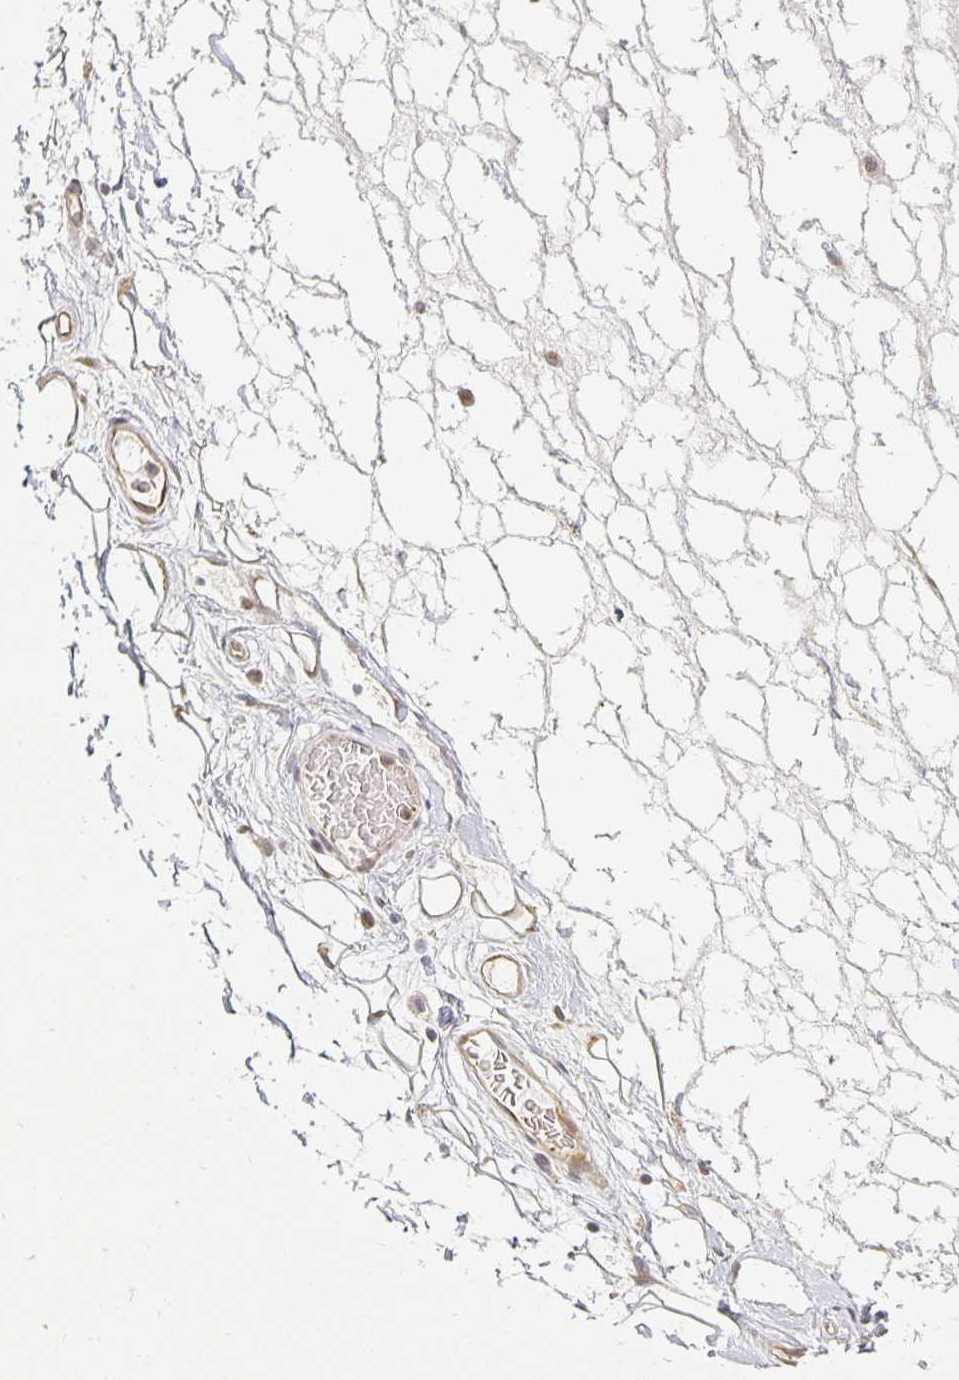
{"staining": {"intensity": "weak", "quantity": "<25%", "location": "cytoplasmic/membranous"}, "tissue": "adipose tissue", "cell_type": "Adipocytes", "image_type": "normal", "snomed": [{"axis": "morphology", "description": "Normal tissue, NOS"}, {"axis": "topography", "description": "Lymph node"}, {"axis": "topography", "description": "Cartilage tissue"}, {"axis": "topography", "description": "Nasopharynx"}], "caption": "The micrograph reveals no significant positivity in adipocytes of adipose tissue.", "gene": "EHF", "patient": {"sex": "male", "age": 63}}